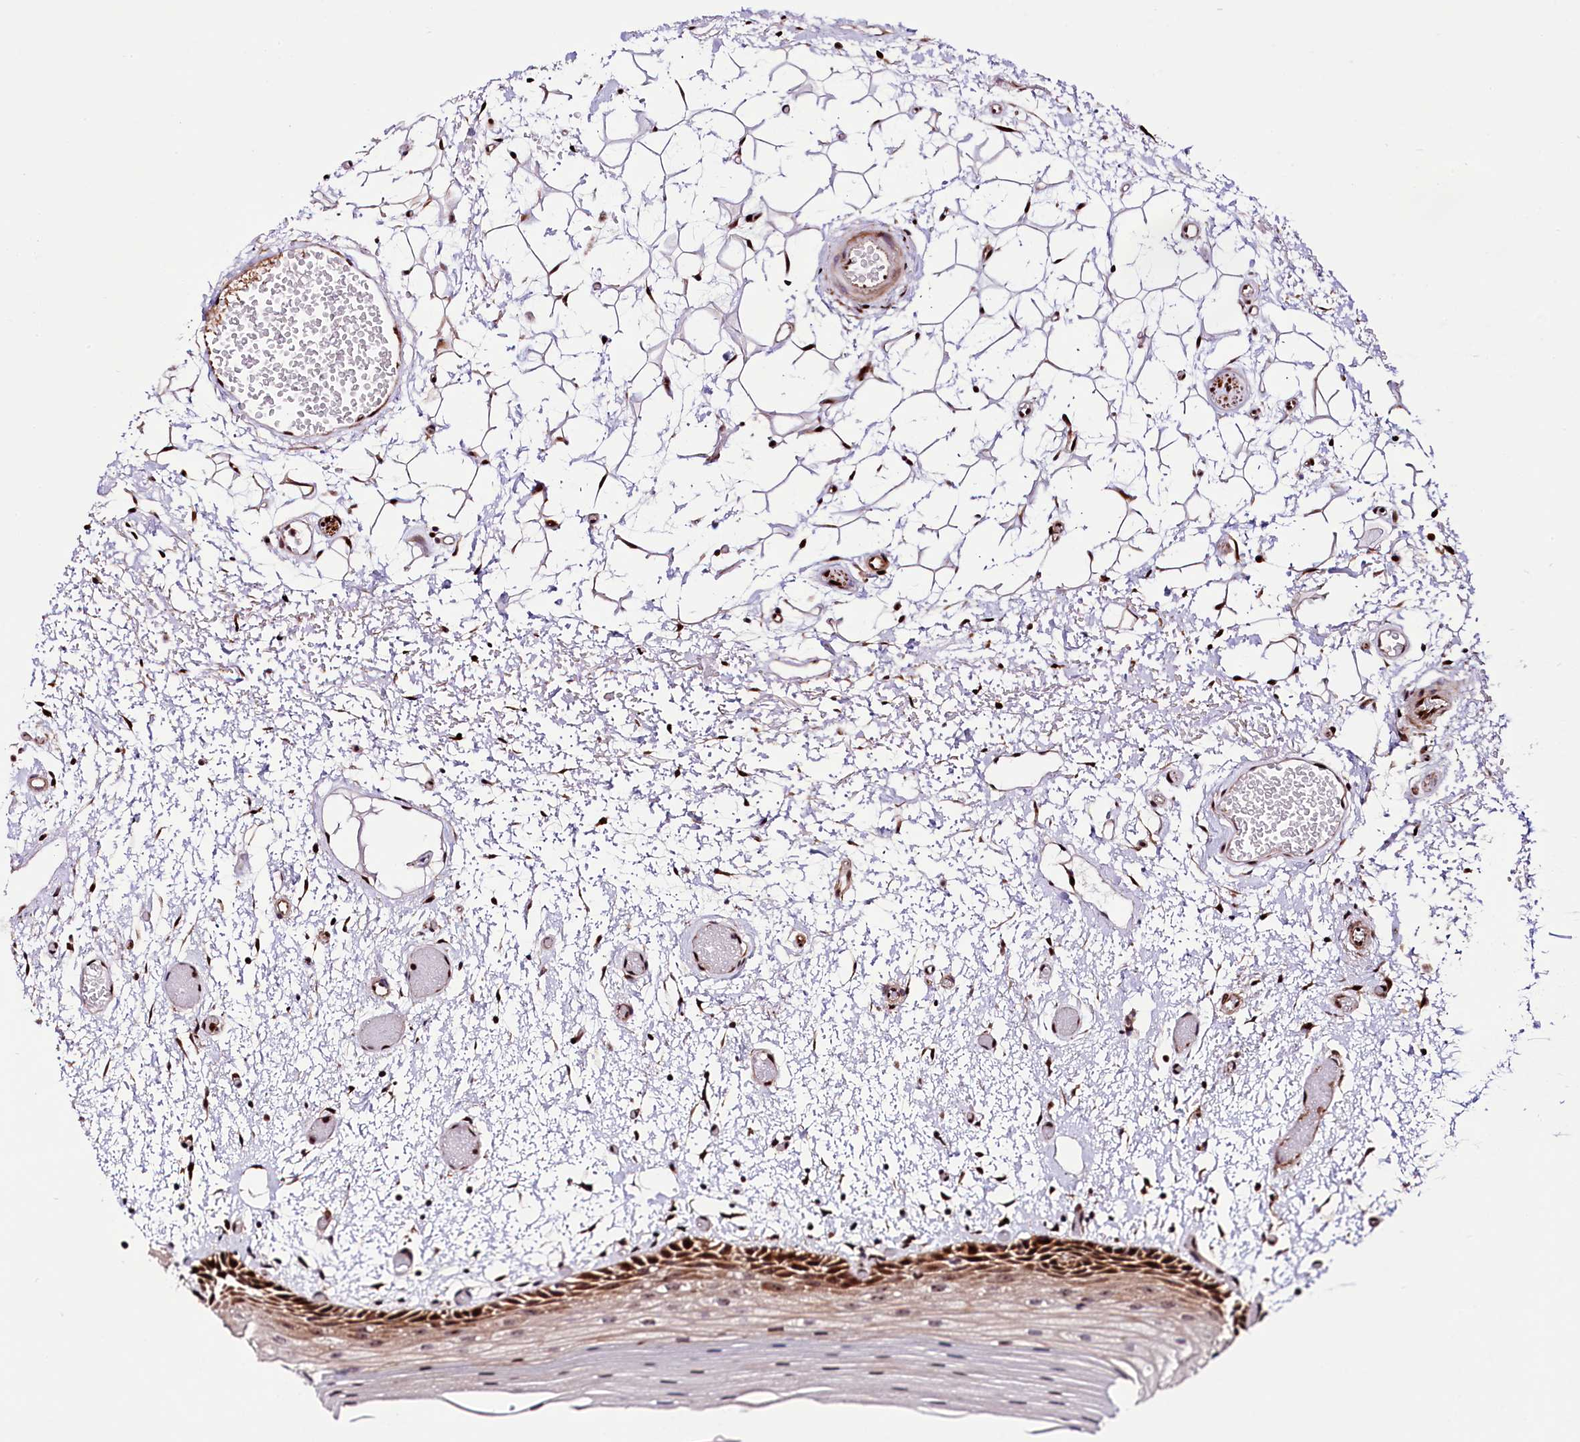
{"staining": {"intensity": "strong", "quantity": "25%-75%", "location": "cytoplasmic/membranous,nuclear"}, "tissue": "oral mucosa", "cell_type": "Squamous epithelial cells", "image_type": "normal", "snomed": [{"axis": "morphology", "description": "Normal tissue, NOS"}, {"axis": "topography", "description": "Oral tissue"}], "caption": "The image reveals a brown stain indicating the presence of a protein in the cytoplasmic/membranous,nuclear of squamous epithelial cells in oral mucosa.", "gene": "TRMT112", "patient": {"sex": "male", "age": 52}}